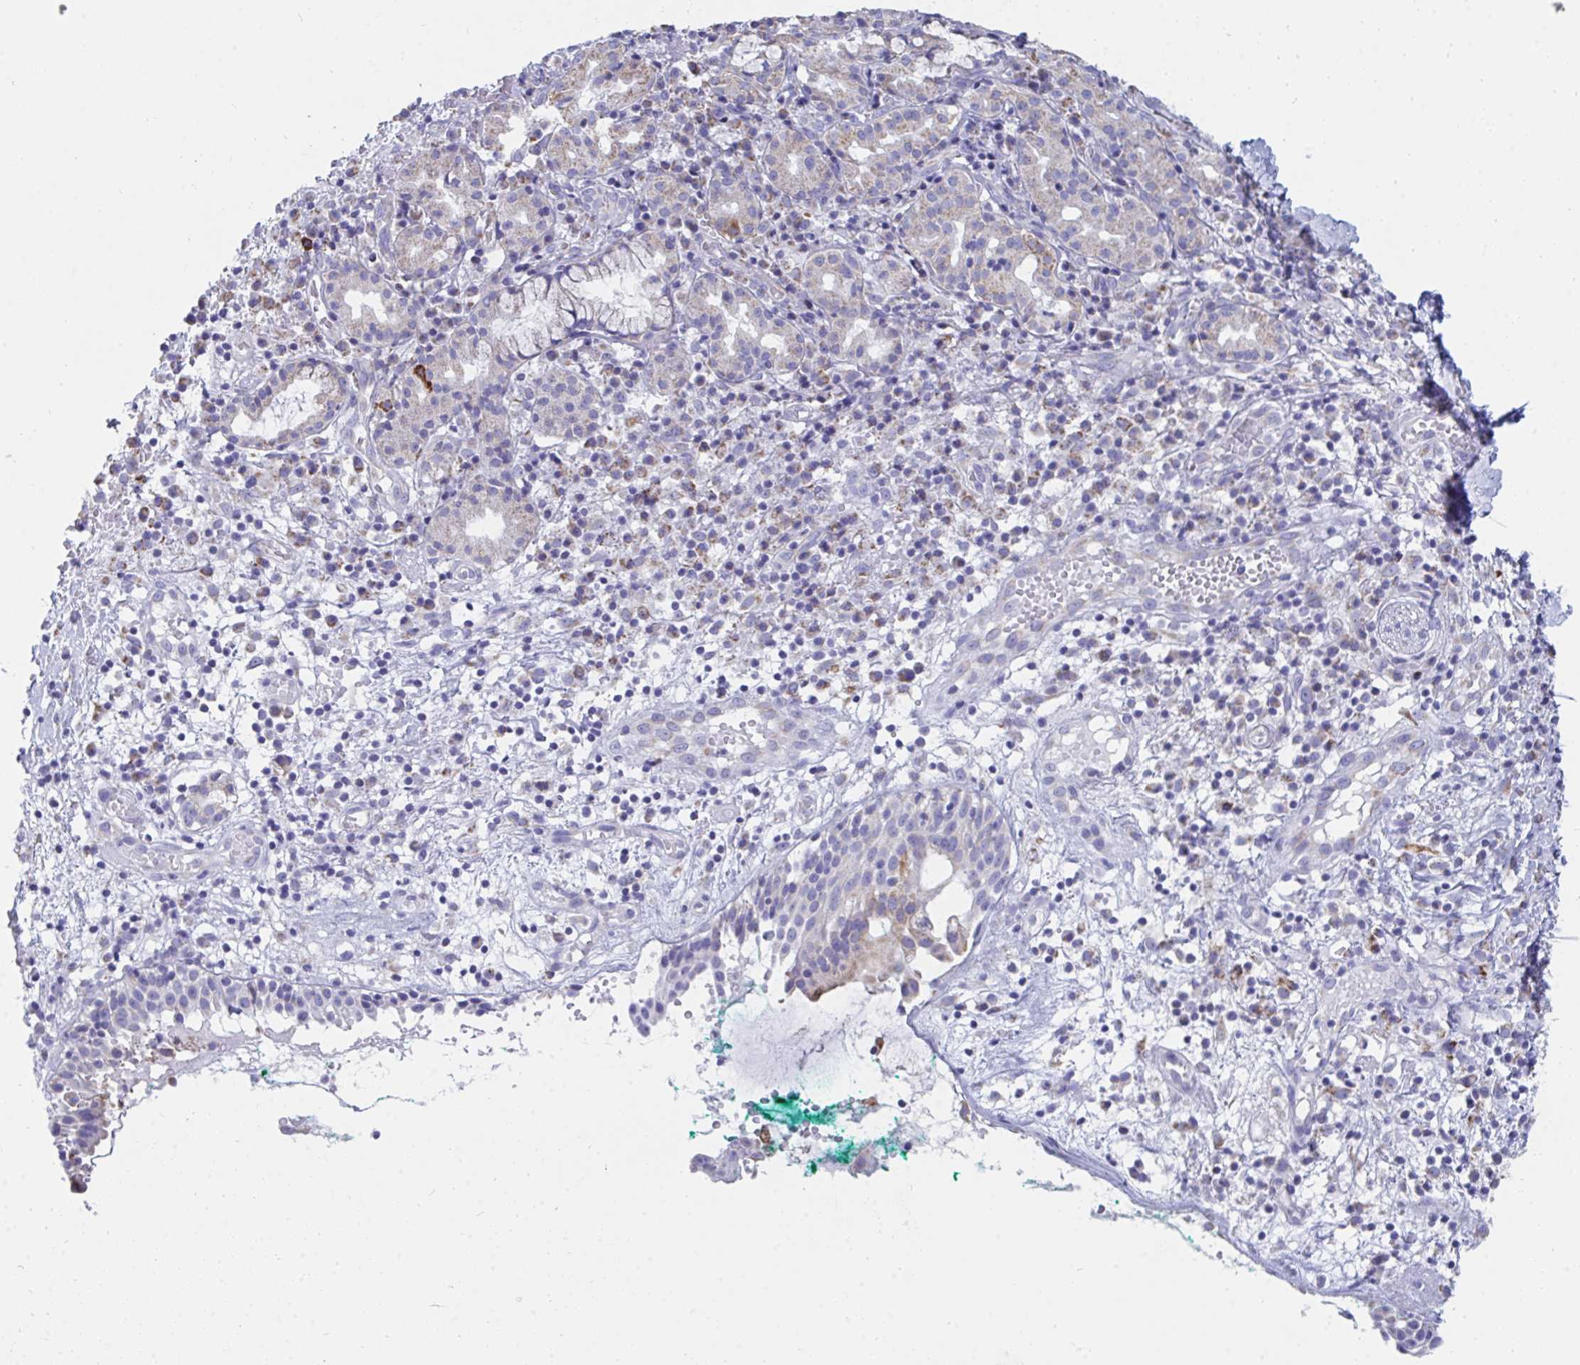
{"staining": {"intensity": "weak", "quantity": "<25%", "location": "cytoplasmic/membranous"}, "tissue": "nasopharynx", "cell_type": "Respiratory epithelial cells", "image_type": "normal", "snomed": [{"axis": "morphology", "description": "Normal tissue, NOS"}, {"axis": "morphology", "description": "Basal cell carcinoma"}, {"axis": "topography", "description": "Cartilage tissue"}, {"axis": "topography", "description": "Nasopharynx"}, {"axis": "topography", "description": "Oral tissue"}], "caption": "DAB (3,3'-diaminobenzidine) immunohistochemical staining of normal human nasopharynx displays no significant expression in respiratory epithelial cells.", "gene": "AIFM1", "patient": {"sex": "female", "age": 77}}